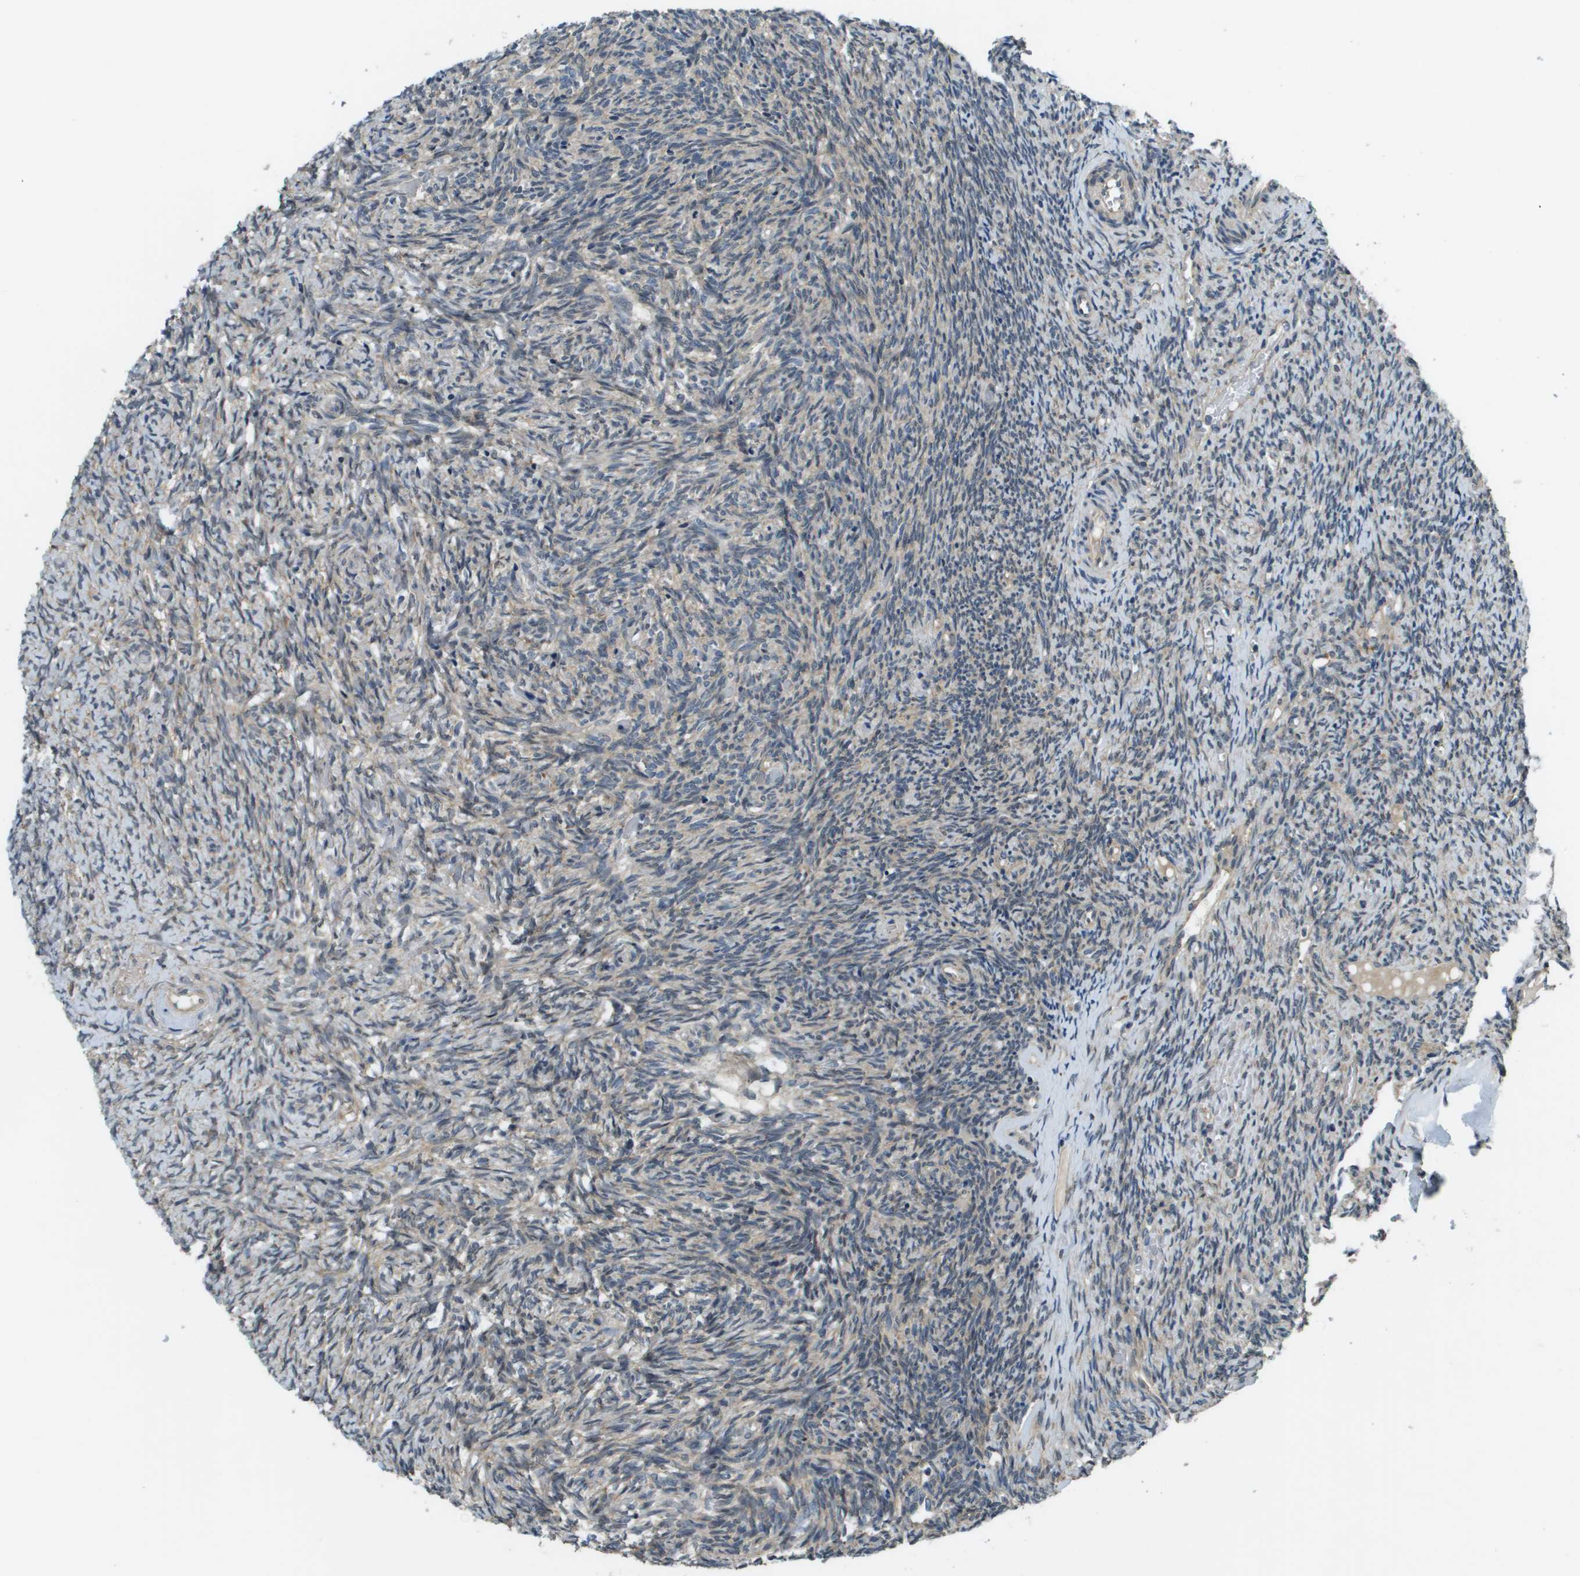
{"staining": {"intensity": "moderate", "quantity": "25%-75%", "location": "cytoplasmic/membranous"}, "tissue": "ovary", "cell_type": "Follicle cells", "image_type": "normal", "snomed": [{"axis": "morphology", "description": "Normal tissue, NOS"}, {"axis": "topography", "description": "Ovary"}], "caption": "The micrograph reveals staining of unremarkable ovary, revealing moderate cytoplasmic/membranous protein positivity (brown color) within follicle cells. (brown staining indicates protein expression, while blue staining denotes nuclei).", "gene": "CDKN2C", "patient": {"sex": "female", "age": 41}}